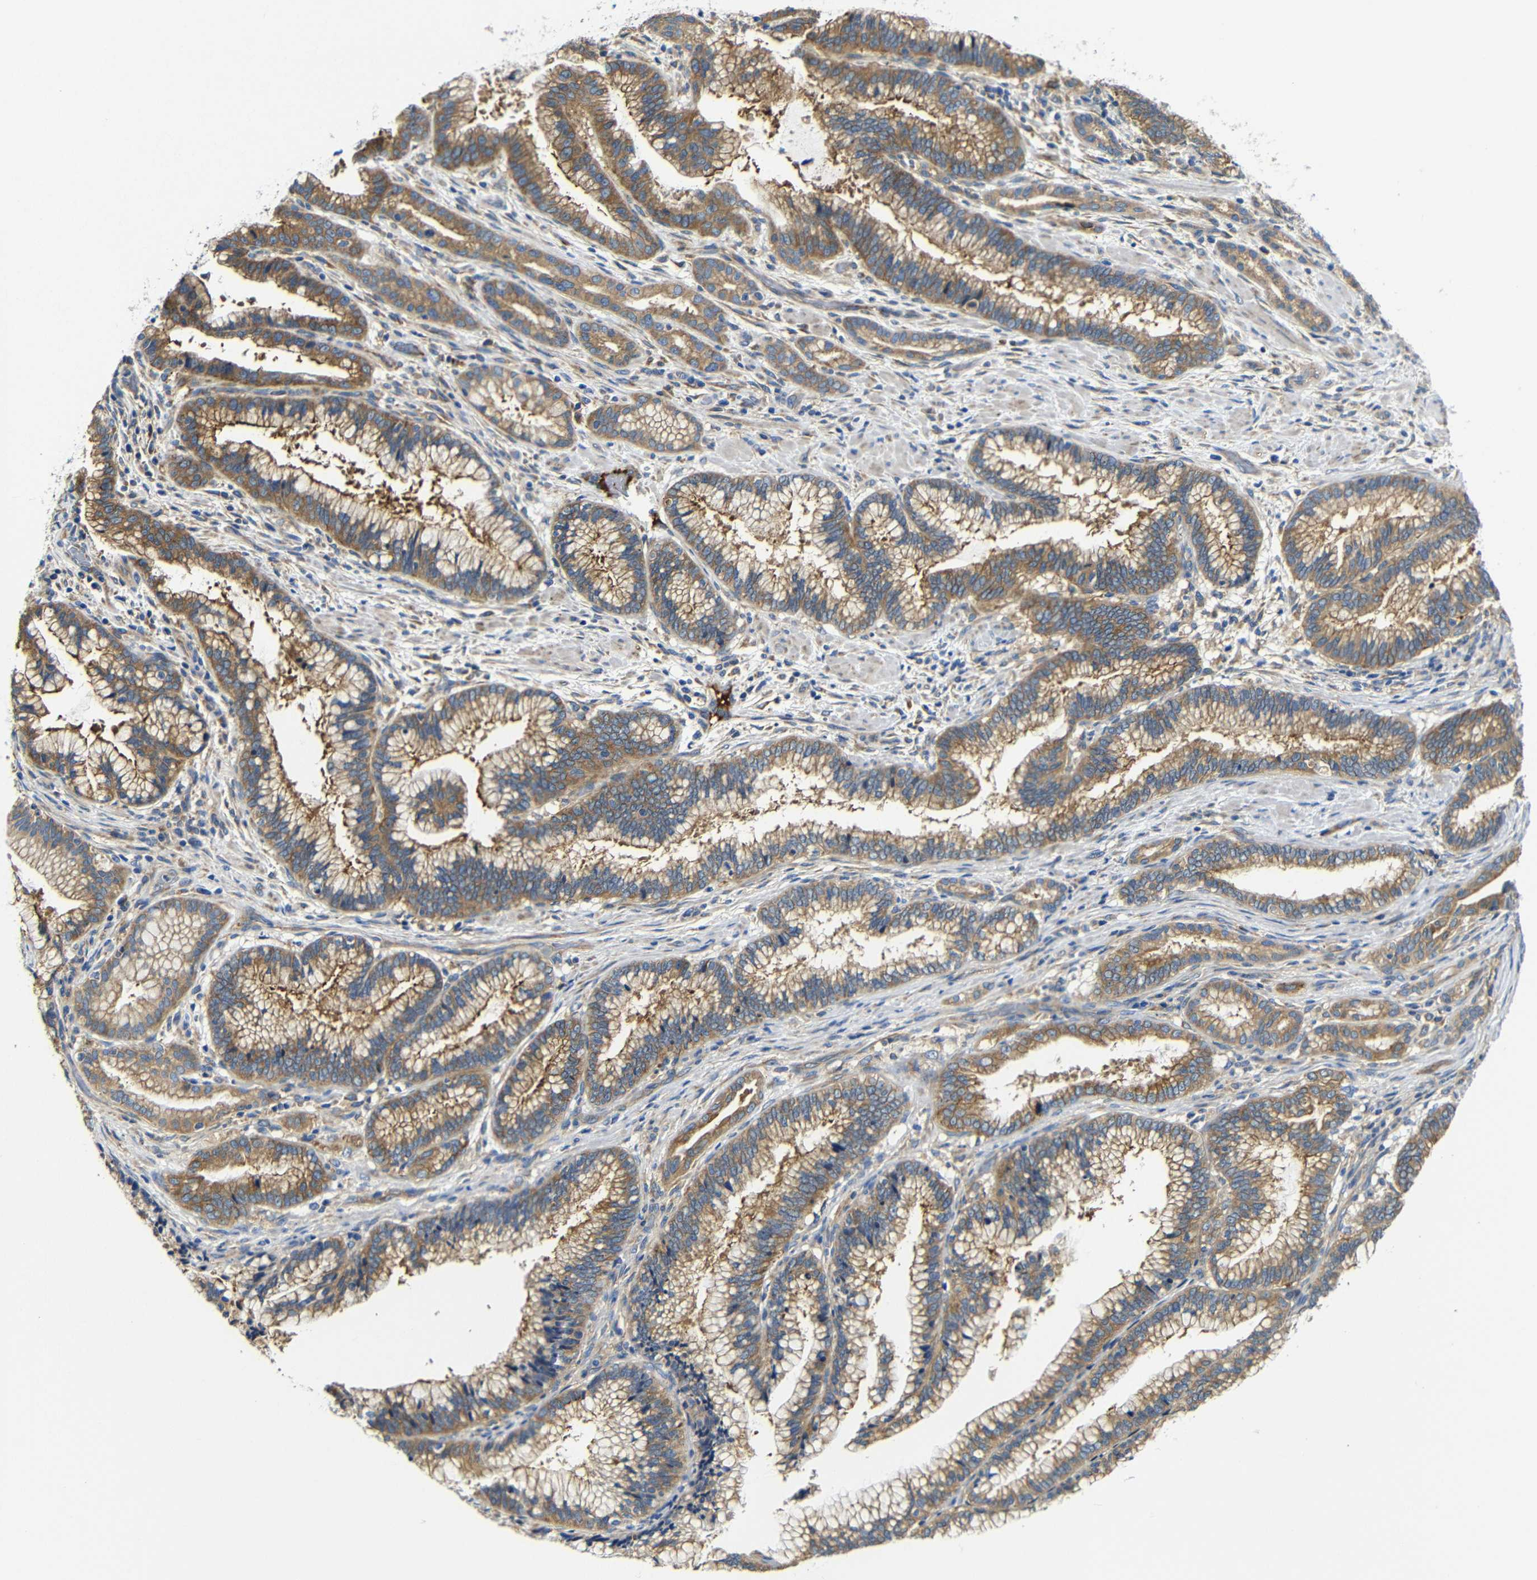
{"staining": {"intensity": "moderate", "quantity": ">75%", "location": "cytoplasmic/membranous"}, "tissue": "pancreatic cancer", "cell_type": "Tumor cells", "image_type": "cancer", "snomed": [{"axis": "morphology", "description": "Adenocarcinoma, NOS"}, {"axis": "topography", "description": "Pancreas"}], "caption": "Pancreatic cancer (adenocarcinoma) stained with a protein marker reveals moderate staining in tumor cells.", "gene": "CLCC1", "patient": {"sex": "female", "age": 64}}